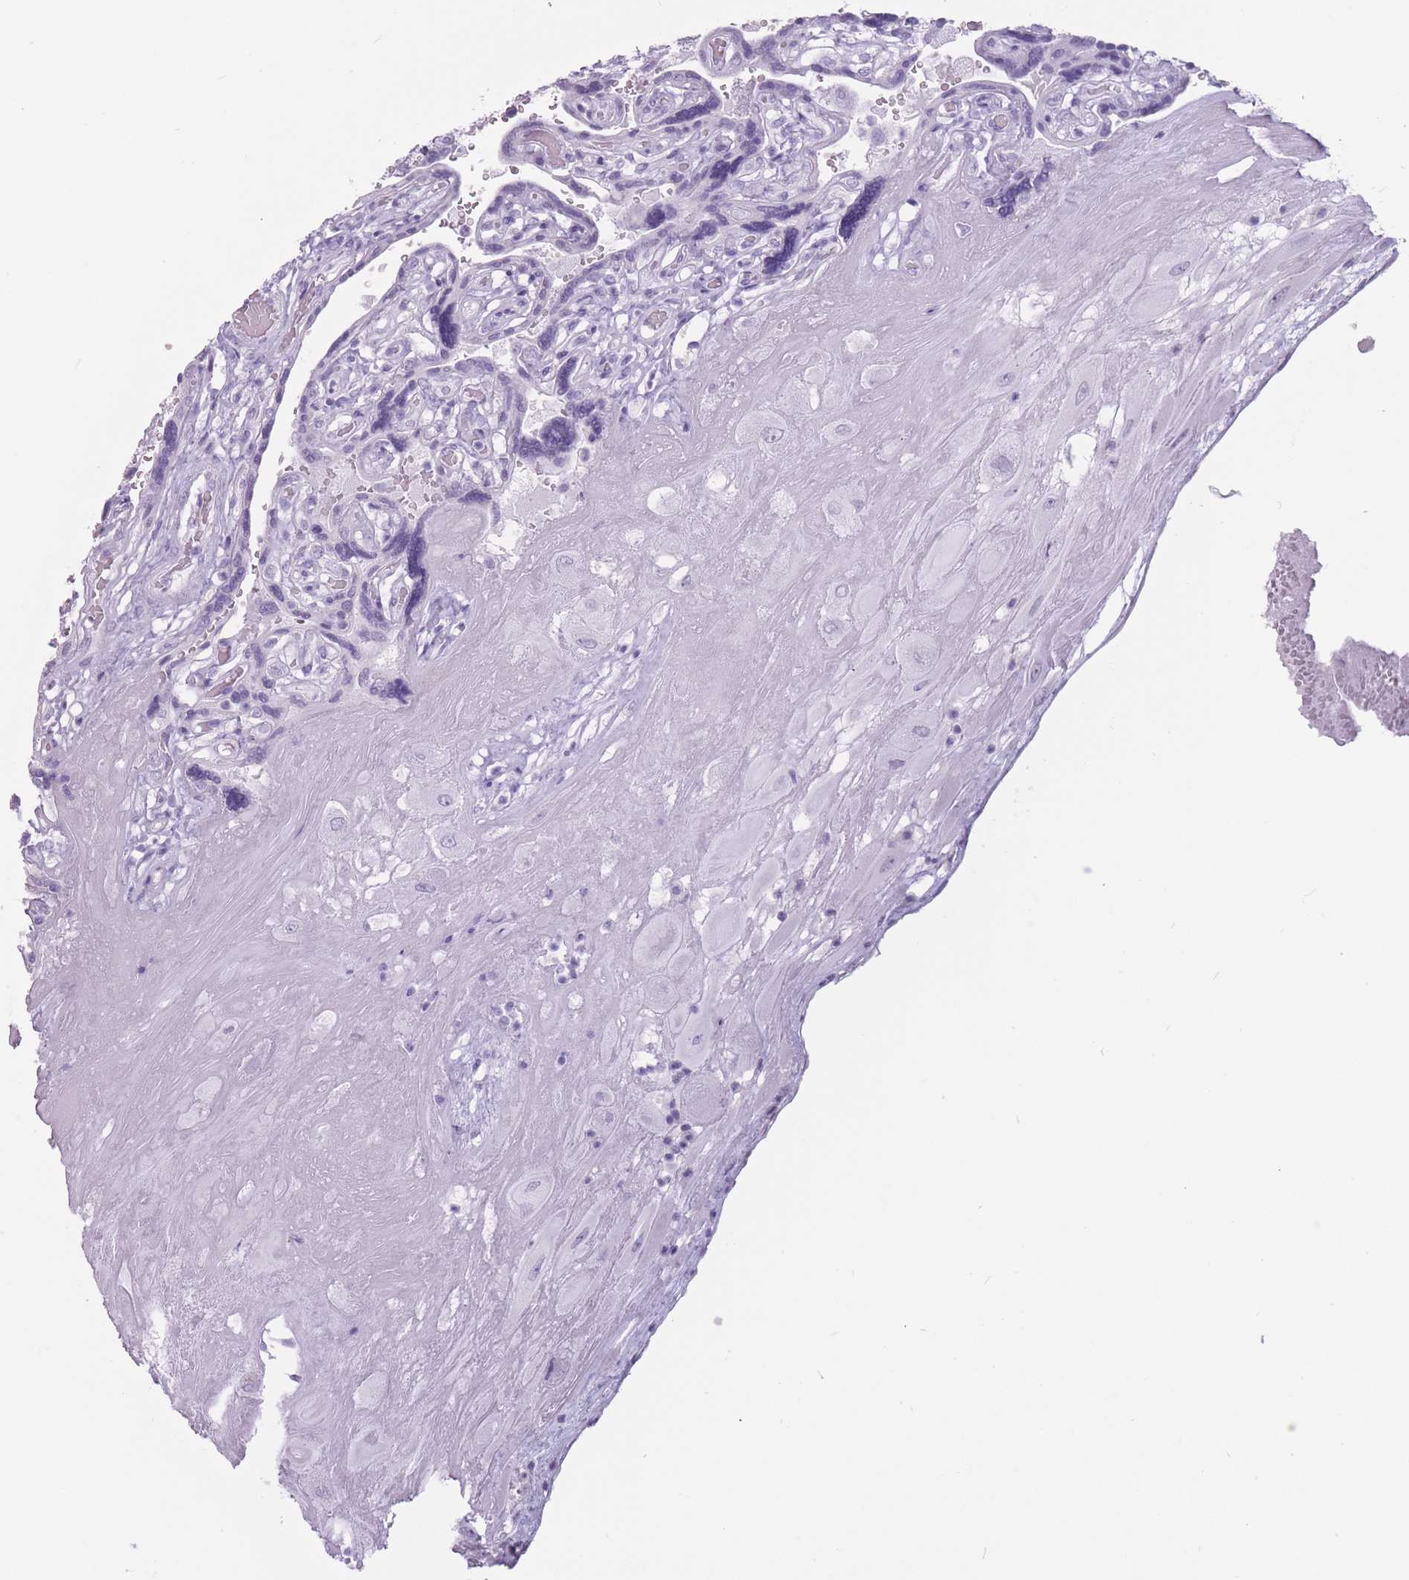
{"staining": {"intensity": "negative", "quantity": "none", "location": "none"}, "tissue": "placenta", "cell_type": "Decidual cells", "image_type": "normal", "snomed": [{"axis": "morphology", "description": "Normal tissue, NOS"}, {"axis": "topography", "description": "Placenta"}], "caption": "High power microscopy image of an IHC photomicrograph of unremarkable placenta, revealing no significant positivity in decidual cells.", "gene": "PNMA3", "patient": {"sex": "female", "age": 32}}